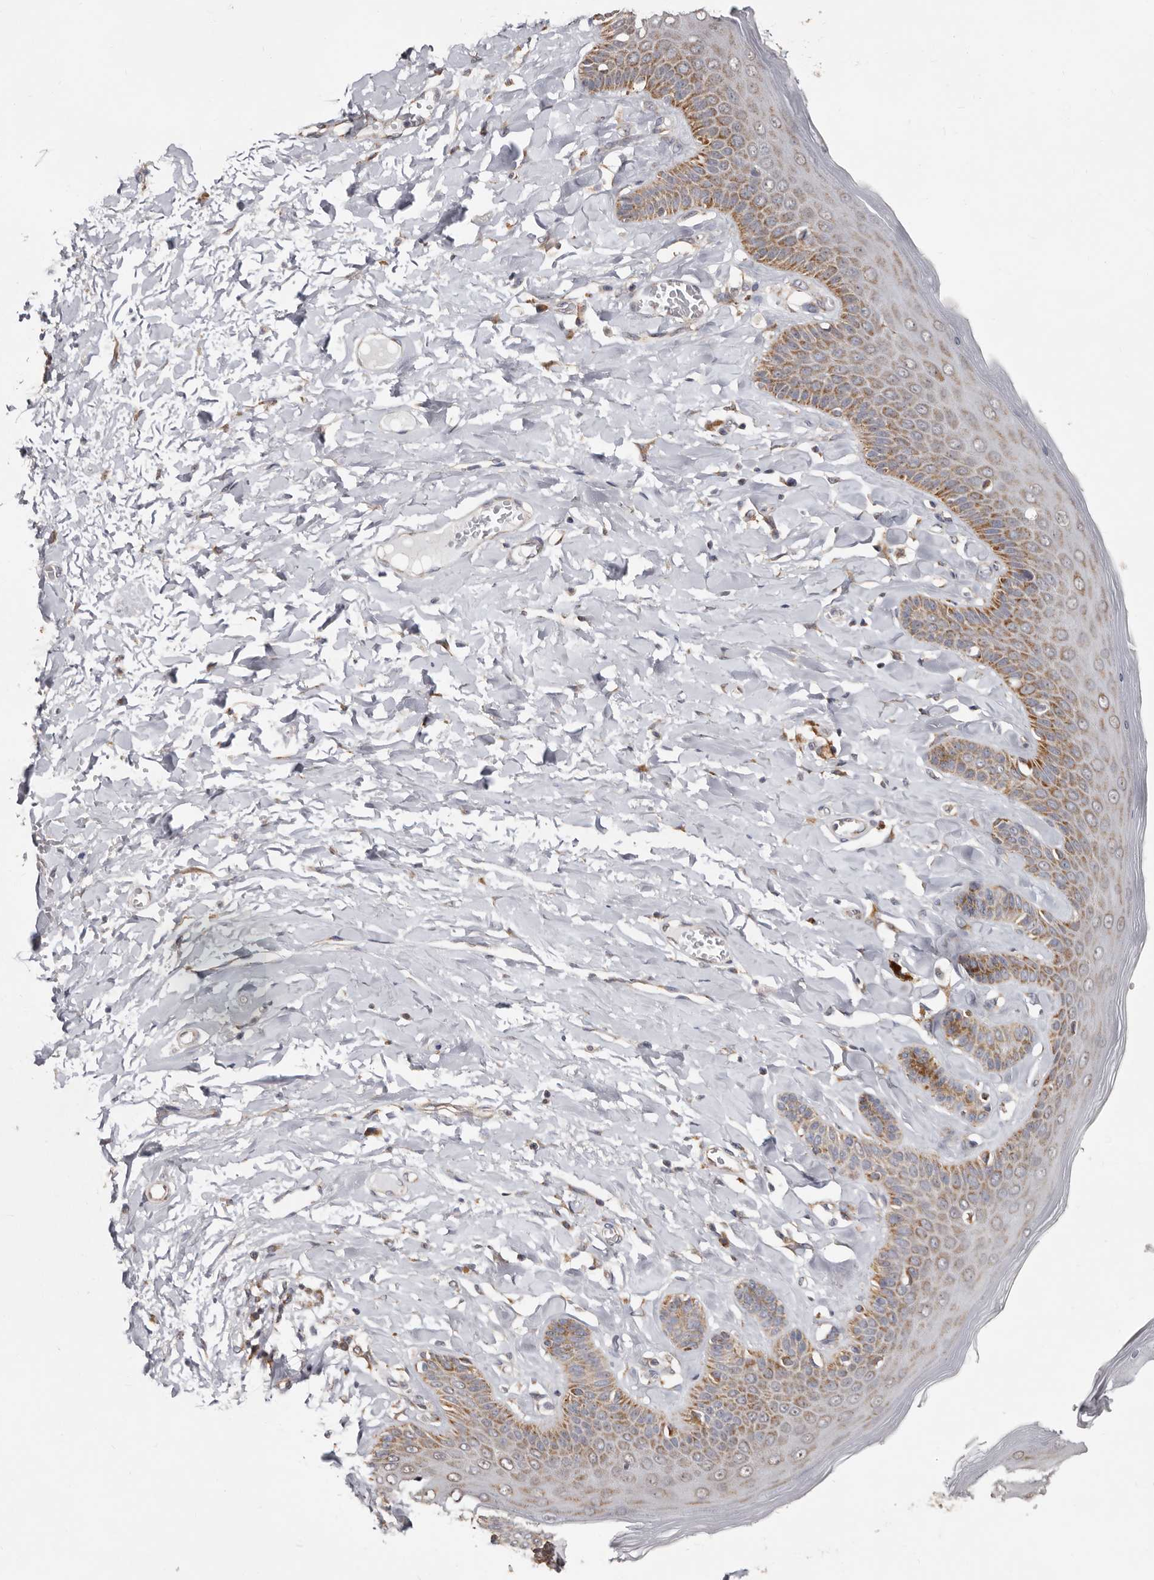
{"staining": {"intensity": "moderate", "quantity": ">75%", "location": "cytoplasmic/membranous"}, "tissue": "skin", "cell_type": "Epidermal cells", "image_type": "normal", "snomed": [{"axis": "morphology", "description": "Normal tissue, NOS"}, {"axis": "topography", "description": "Anal"}], "caption": "Brown immunohistochemical staining in unremarkable skin exhibits moderate cytoplasmic/membranous staining in approximately >75% of epidermal cells.", "gene": "MRPL18", "patient": {"sex": "male", "age": 69}}